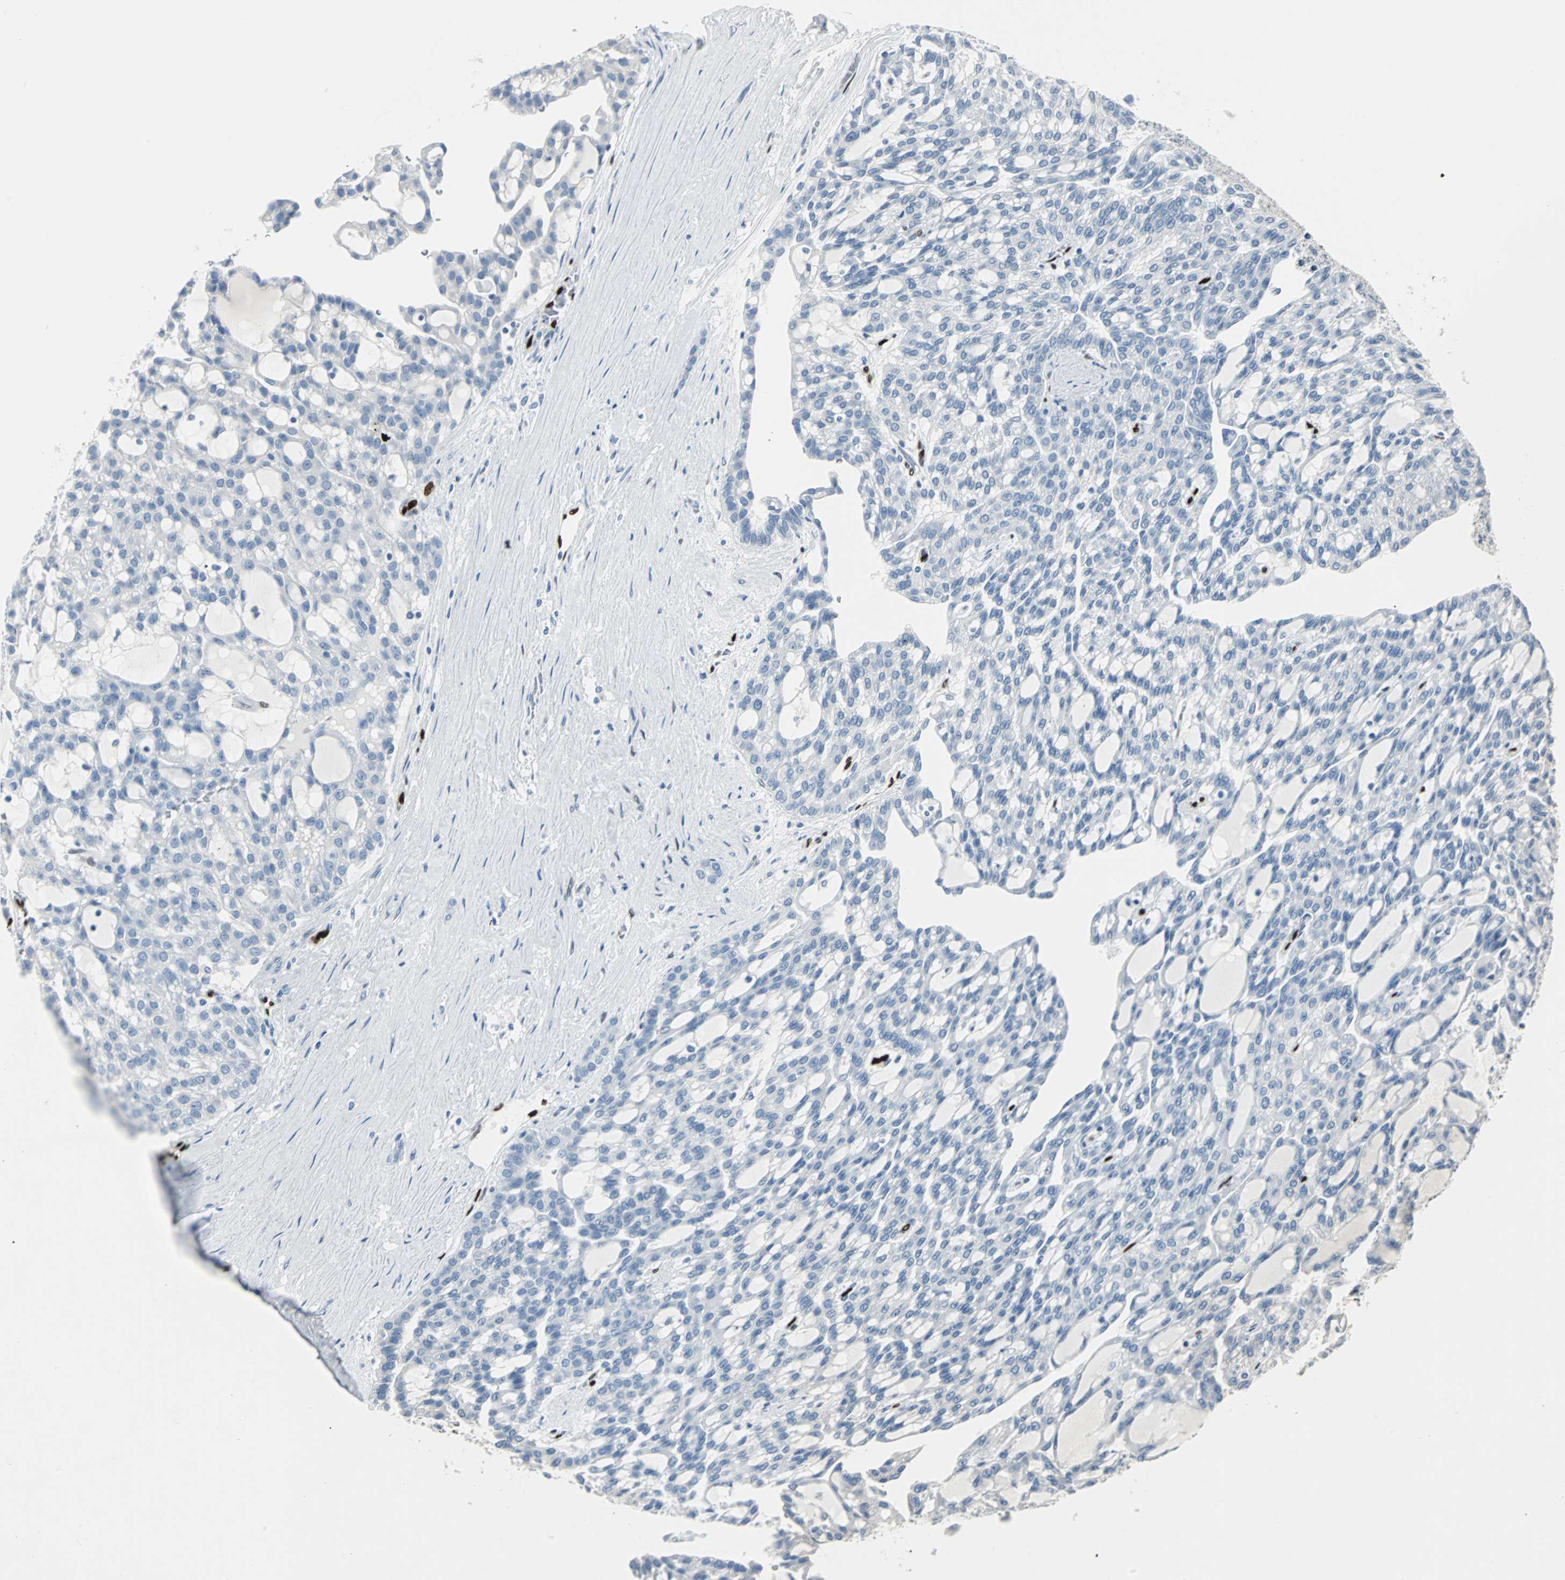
{"staining": {"intensity": "negative", "quantity": "none", "location": "none"}, "tissue": "renal cancer", "cell_type": "Tumor cells", "image_type": "cancer", "snomed": [{"axis": "morphology", "description": "Adenocarcinoma, NOS"}, {"axis": "topography", "description": "Kidney"}], "caption": "Immunohistochemistry (IHC) micrograph of adenocarcinoma (renal) stained for a protein (brown), which shows no staining in tumor cells.", "gene": "IL33", "patient": {"sex": "male", "age": 63}}